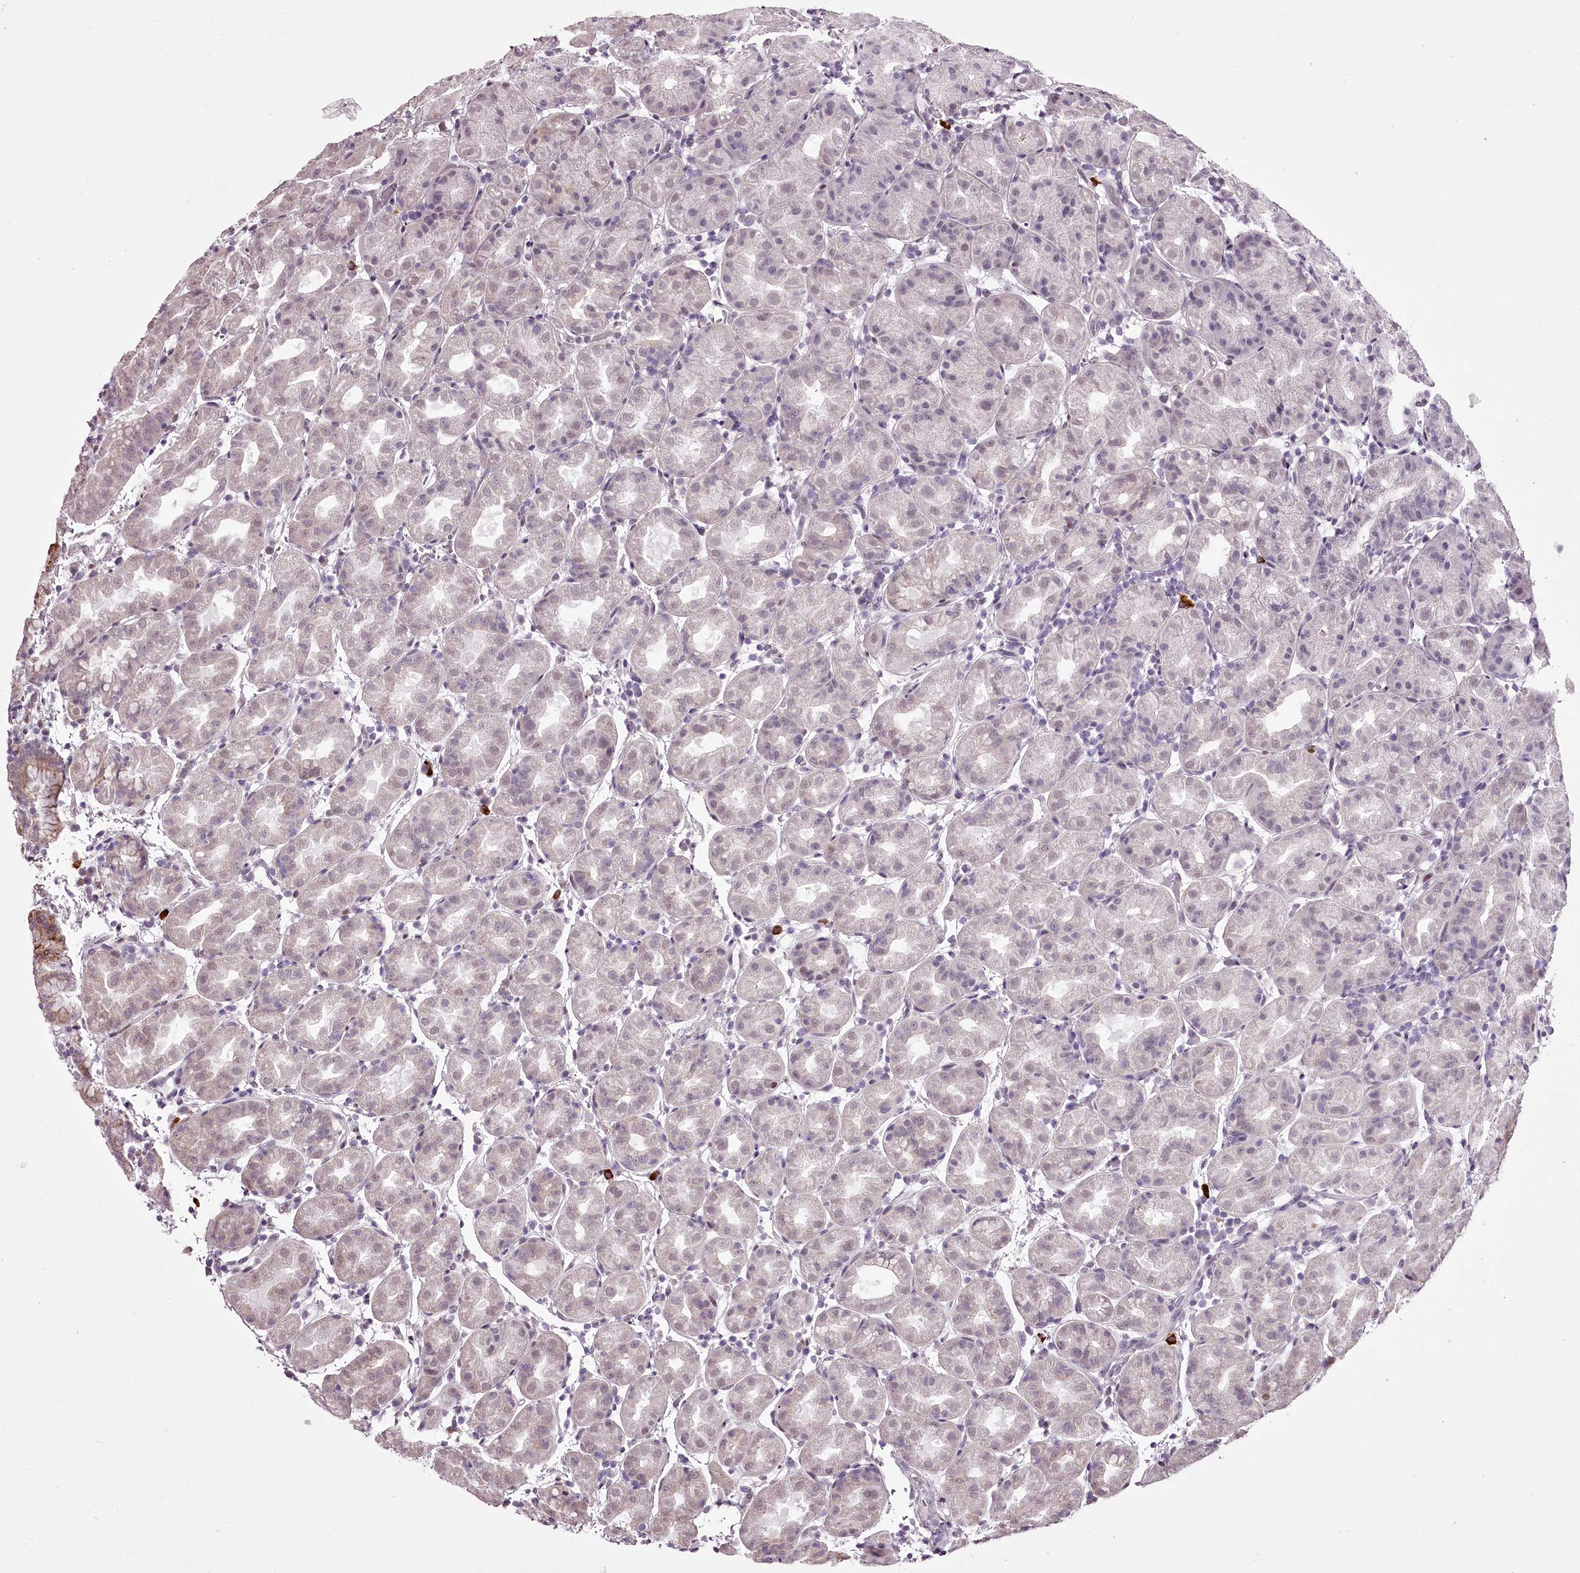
{"staining": {"intensity": "weak", "quantity": "<25%", "location": "cytoplasmic/membranous"}, "tissue": "stomach", "cell_type": "Glandular cells", "image_type": "normal", "snomed": [{"axis": "morphology", "description": "Normal tissue, NOS"}, {"axis": "topography", "description": "Stomach"}], "caption": "Immunohistochemical staining of normal stomach reveals no significant expression in glandular cells.", "gene": "C1orf56", "patient": {"sex": "female", "age": 79}}